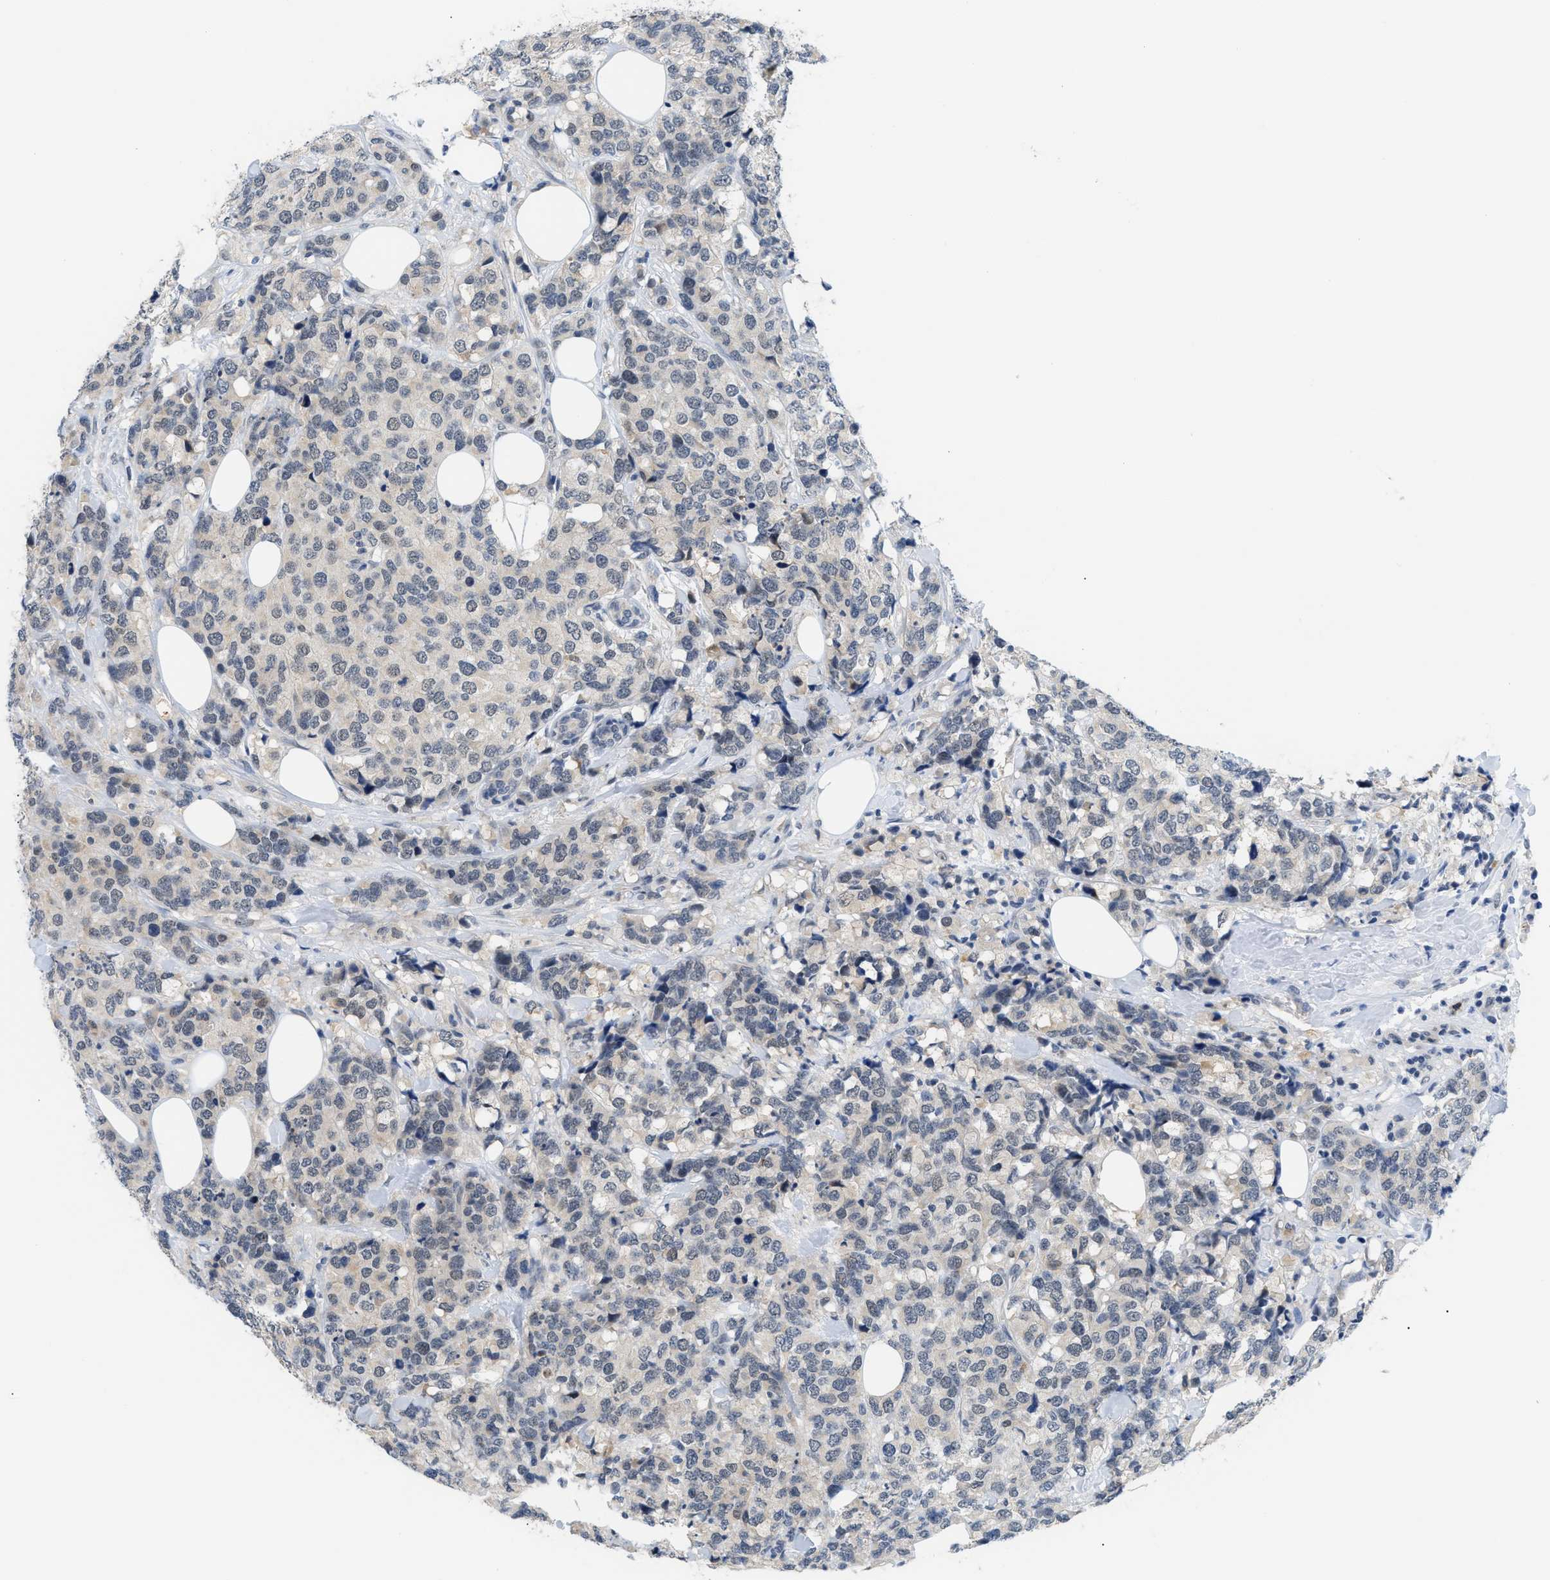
{"staining": {"intensity": "weak", "quantity": "<25%", "location": "cytoplasmic/membranous"}, "tissue": "breast cancer", "cell_type": "Tumor cells", "image_type": "cancer", "snomed": [{"axis": "morphology", "description": "Lobular carcinoma"}, {"axis": "topography", "description": "Breast"}], "caption": "Immunohistochemistry (IHC) histopathology image of neoplastic tissue: human lobular carcinoma (breast) stained with DAB shows no significant protein positivity in tumor cells.", "gene": "PSAT1", "patient": {"sex": "female", "age": 59}}